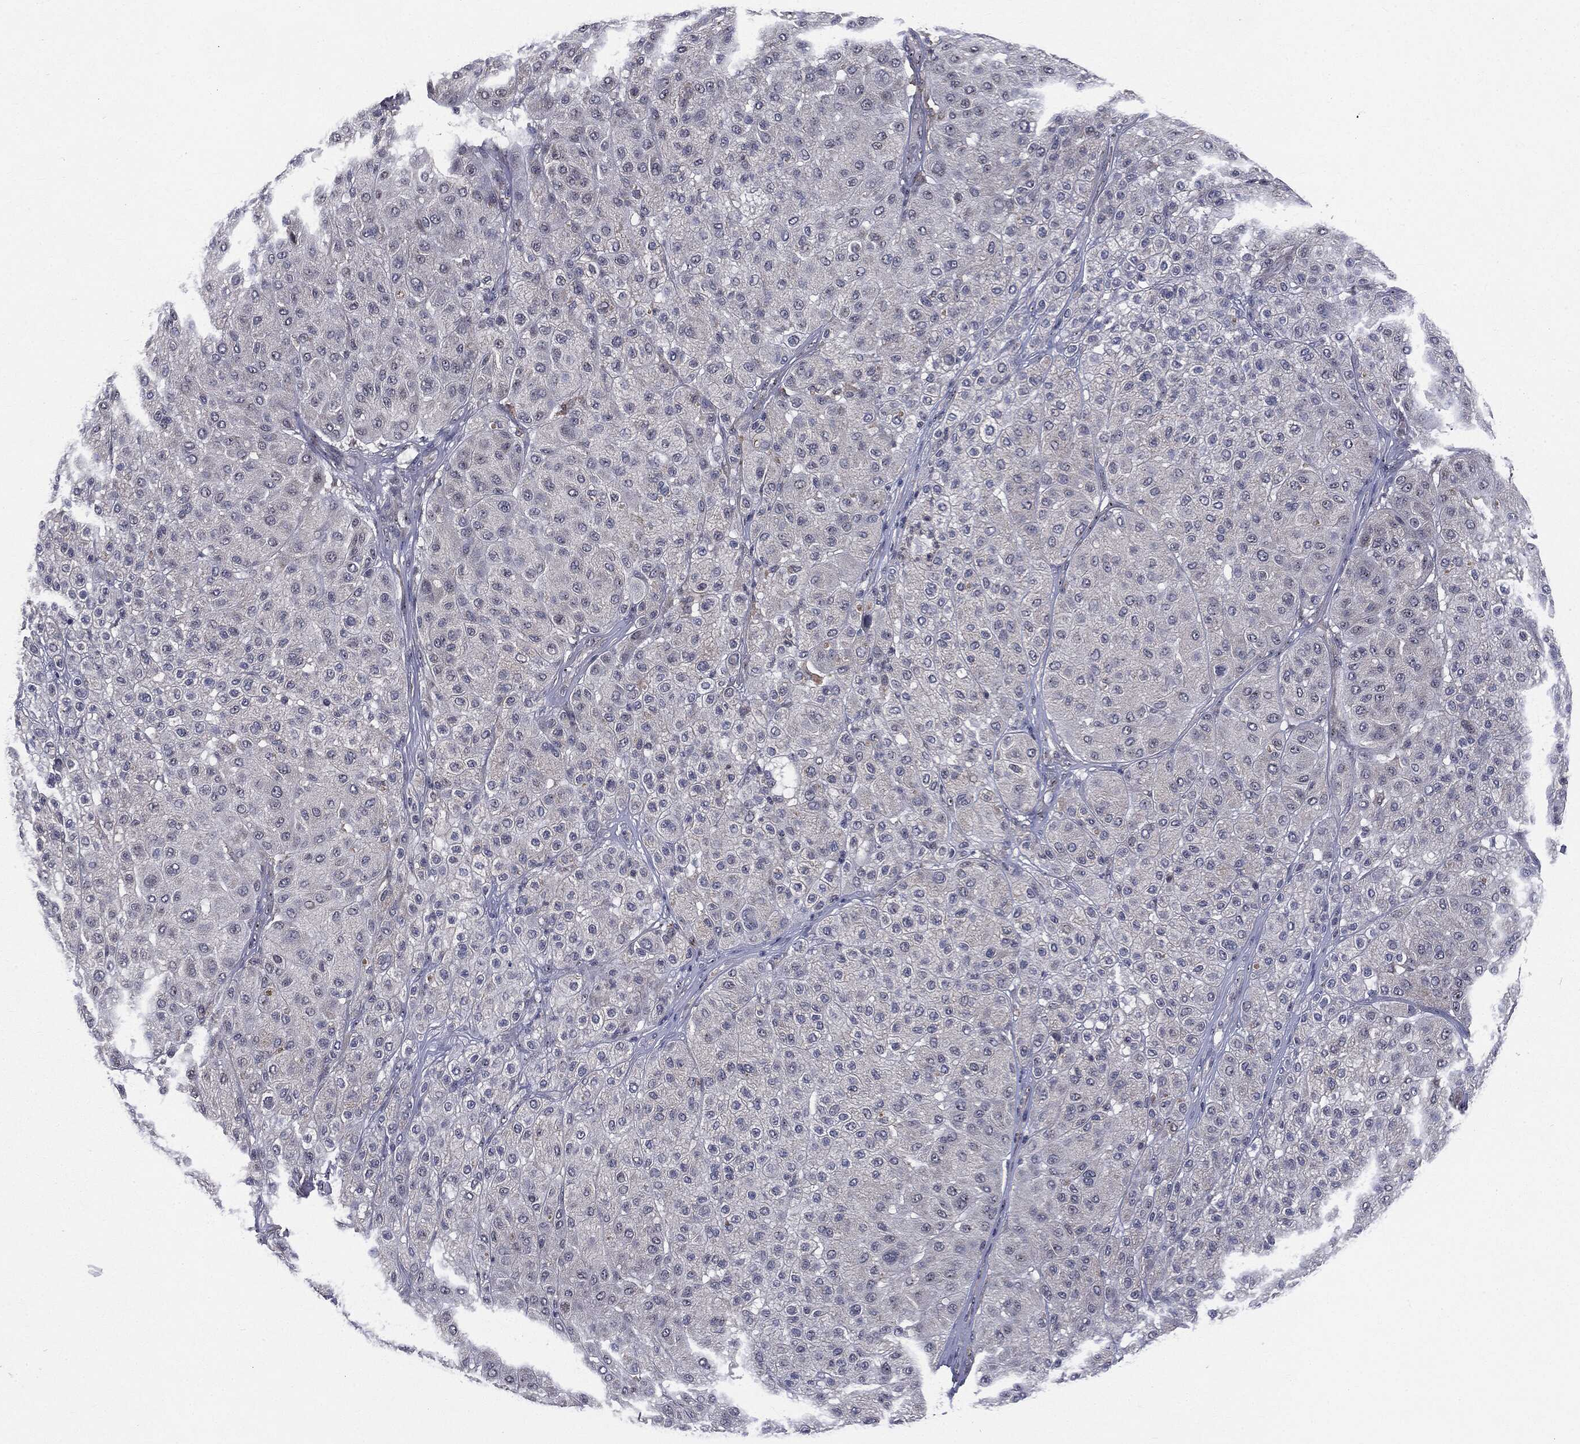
{"staining": {"intensity": "negative", "quantity": "none", "location": "none"}, "tissue": "melanoma", "cell_type": "Tumor cells", "image_type": "cancer", "snomed": [{"axis": "morphology", "description": "Malignant melanoma, Metastatic site"}, {"axis": "topography", "description": "Smooth muscle"}], "caption": "Protein analysis of melanoma demonstrates no significant staining in tumor cells.", "gene": "TRMT1L", "patient": {"sex": "male", "age": 41}}